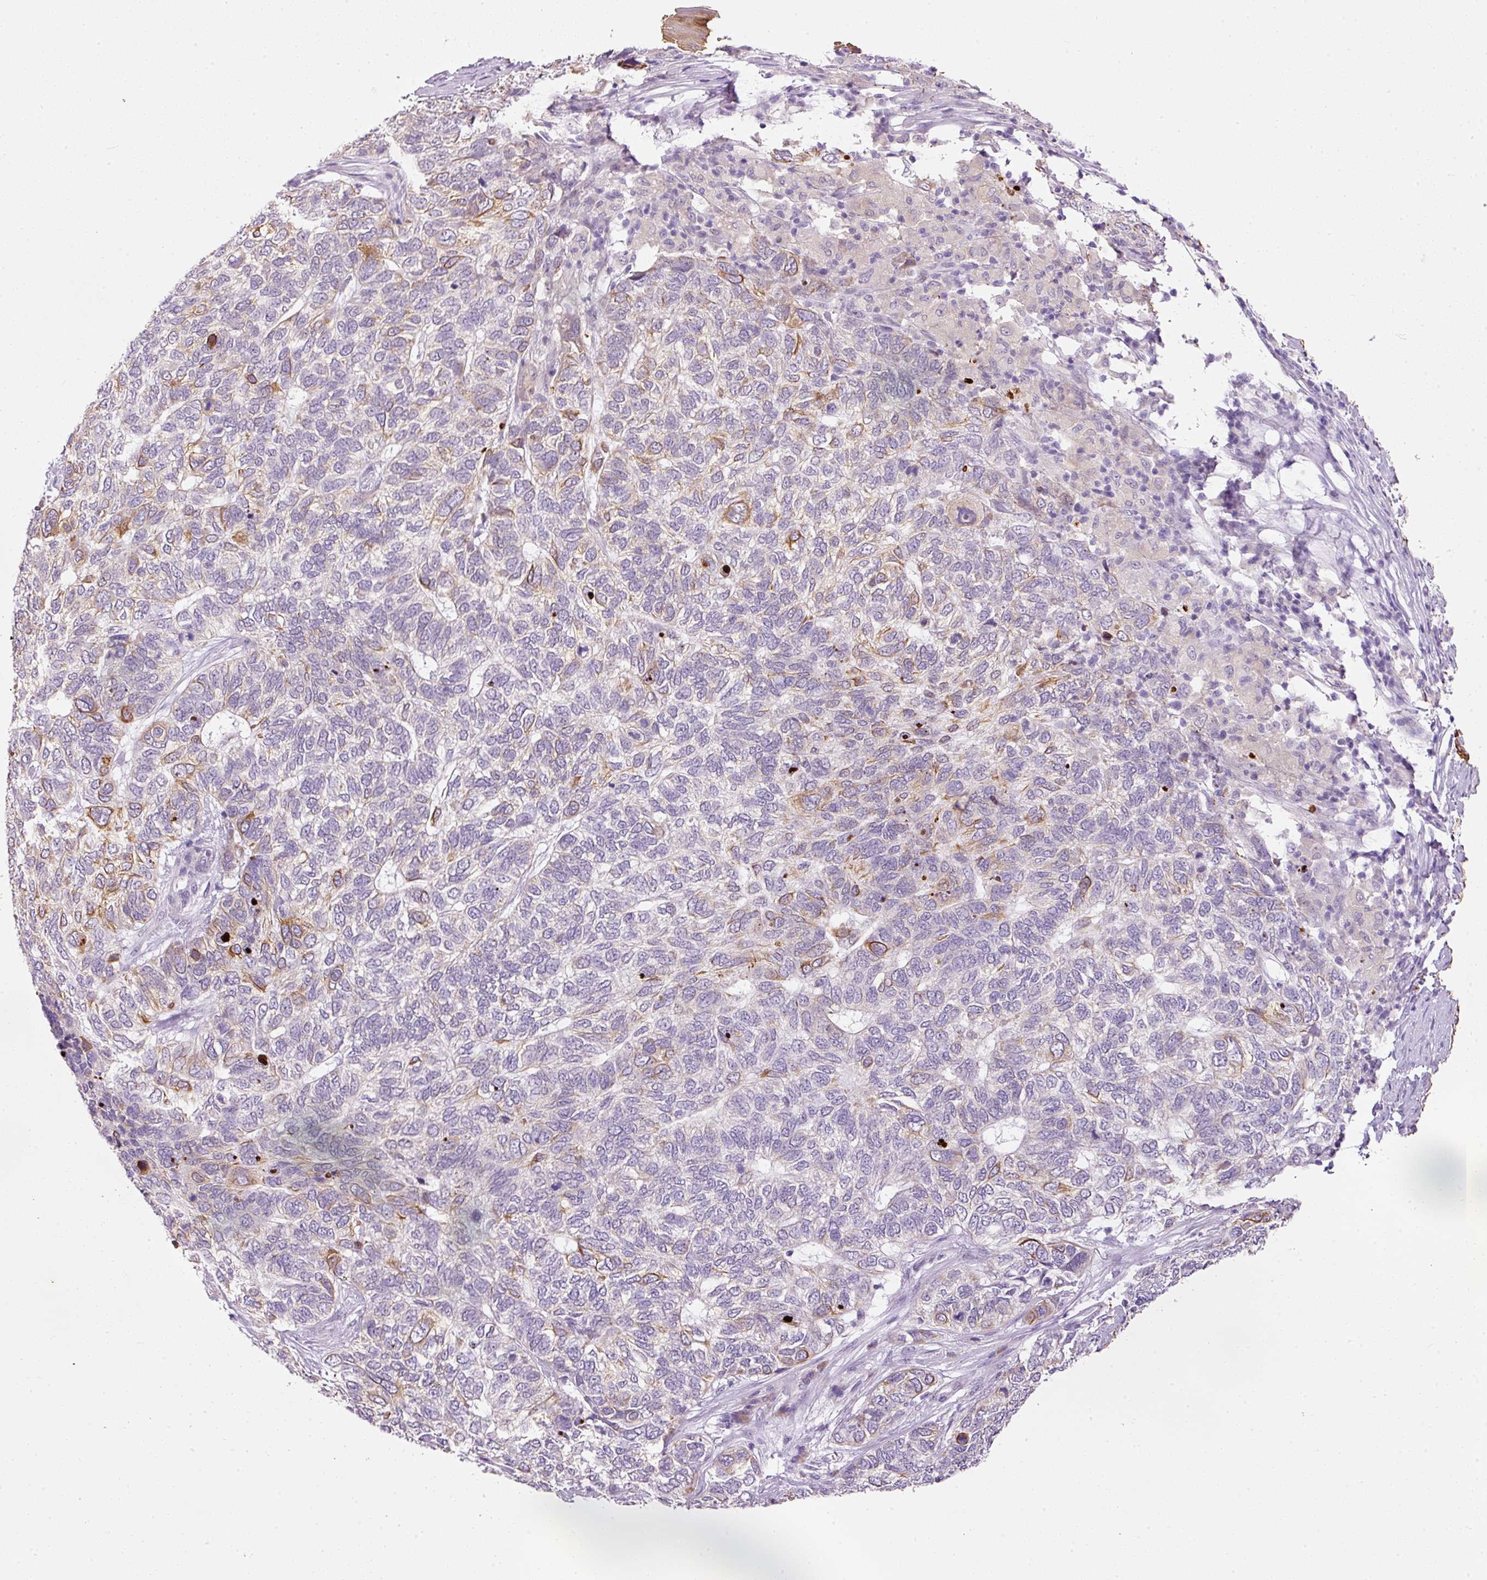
{"staining": {"intensity": "moderate", "quantity": "<25%", "location": "cytoplasmic/membranous"}, "tissue": "skin cancer", "cell_type": "Tumor cells", "image_type": "cancer", "snomed": [{"axis": "morphology", "description": "Basal cell carcinoma"}, {"axis": "topography", "description": "Skin"}], "caption": "Basal cell carcinoma (skin) stained for a protein demonstrates moderate cytoplasmic/membranous positivity in tumor cells.", "gene": "SRC", "patient": {"sex": "female", "age": 65}}